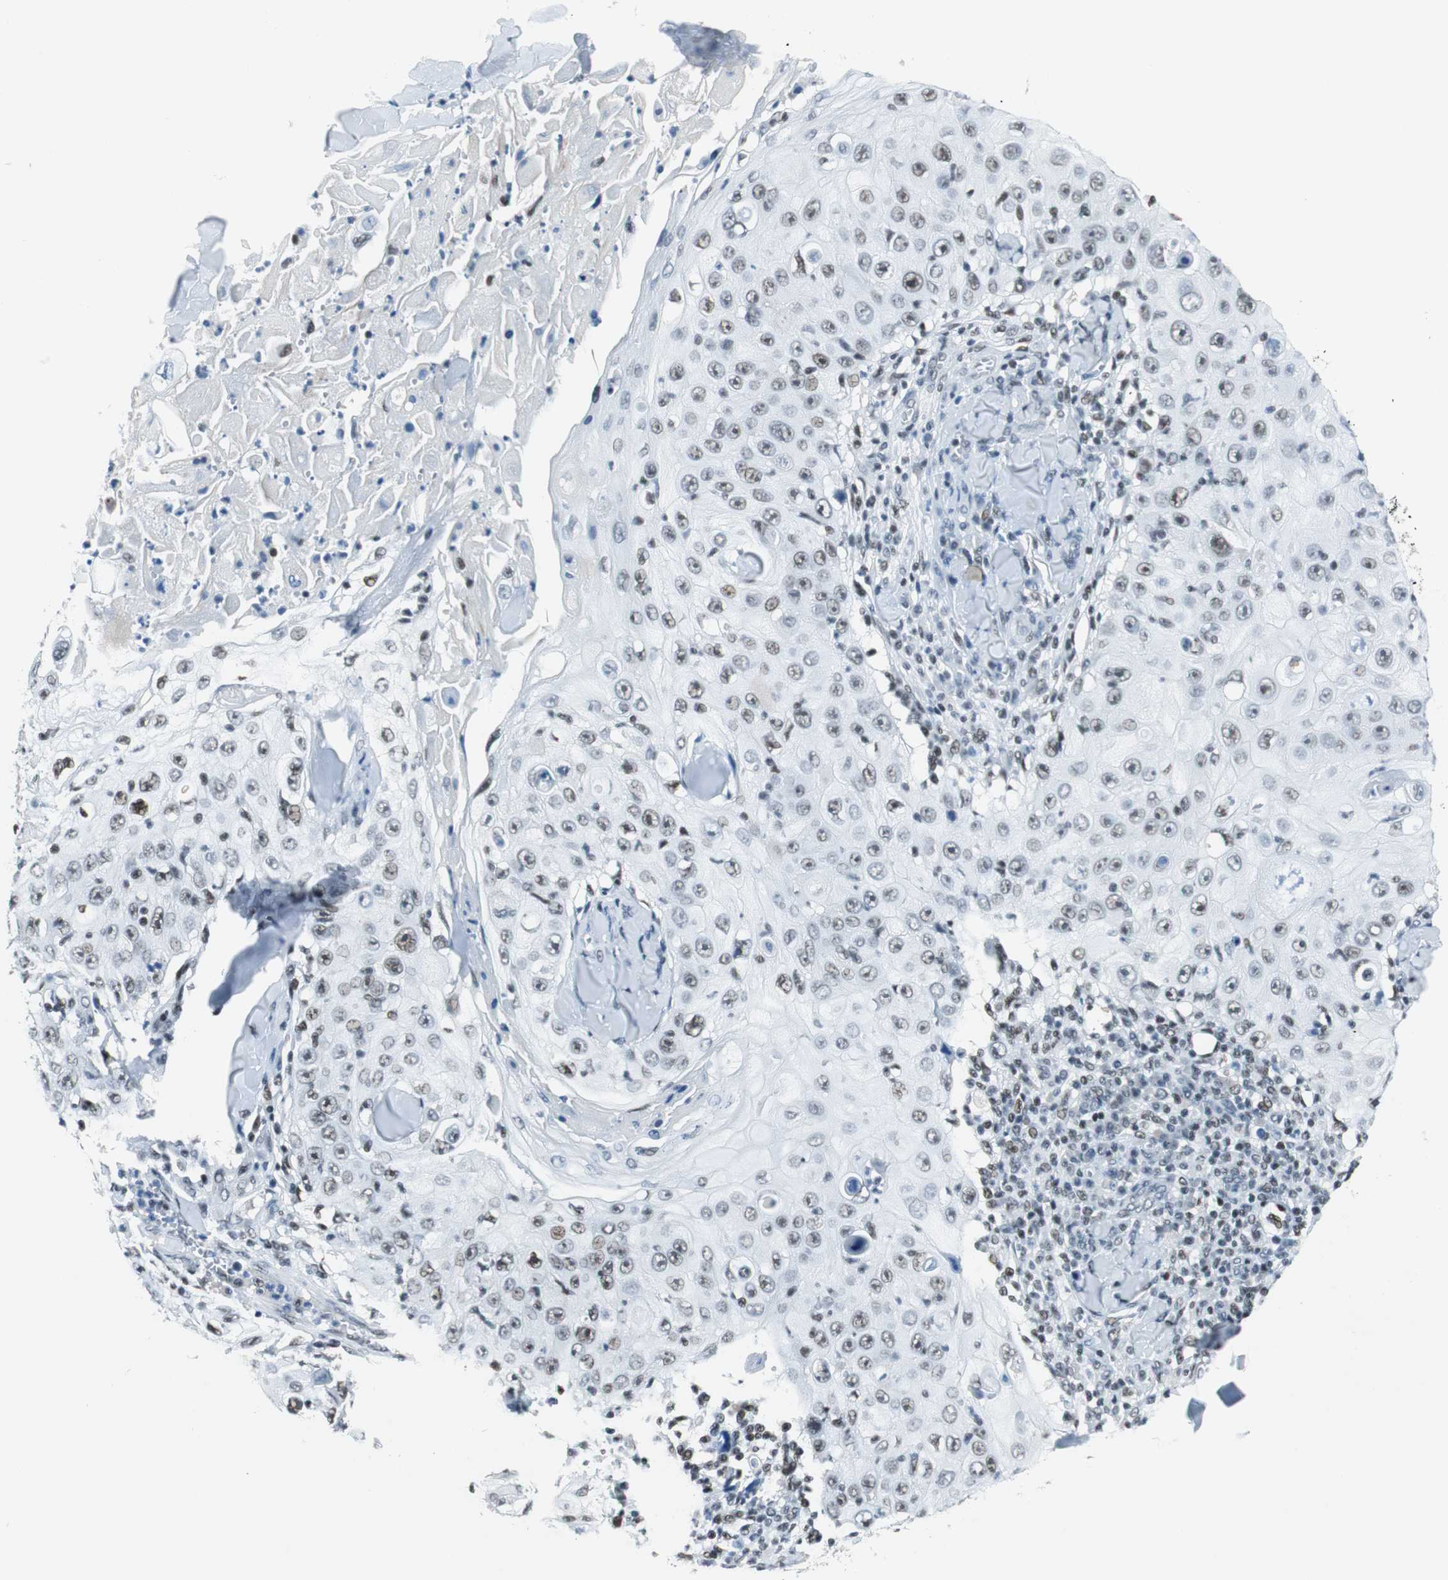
{"staining": {"intensity": "weak", "quantity": "<25%", "location": "nuclear"}, "tissue": "skin cancer", "cell_type": "Tumor cells", "image_type": "cancer", "snomed": [{"axis": "morphology", "description": "Squamous cell carcinoma, NOS"}, {"axis": "topography", "description": "Skin"}], "caption": "A photomicrograph of skin cancer (squamous cell carcinoma) stained for a protein demonstrates no brown staining in tumor cells.", "gene": "HDAC3", "patient": {"sex": "male", "age": 86}}